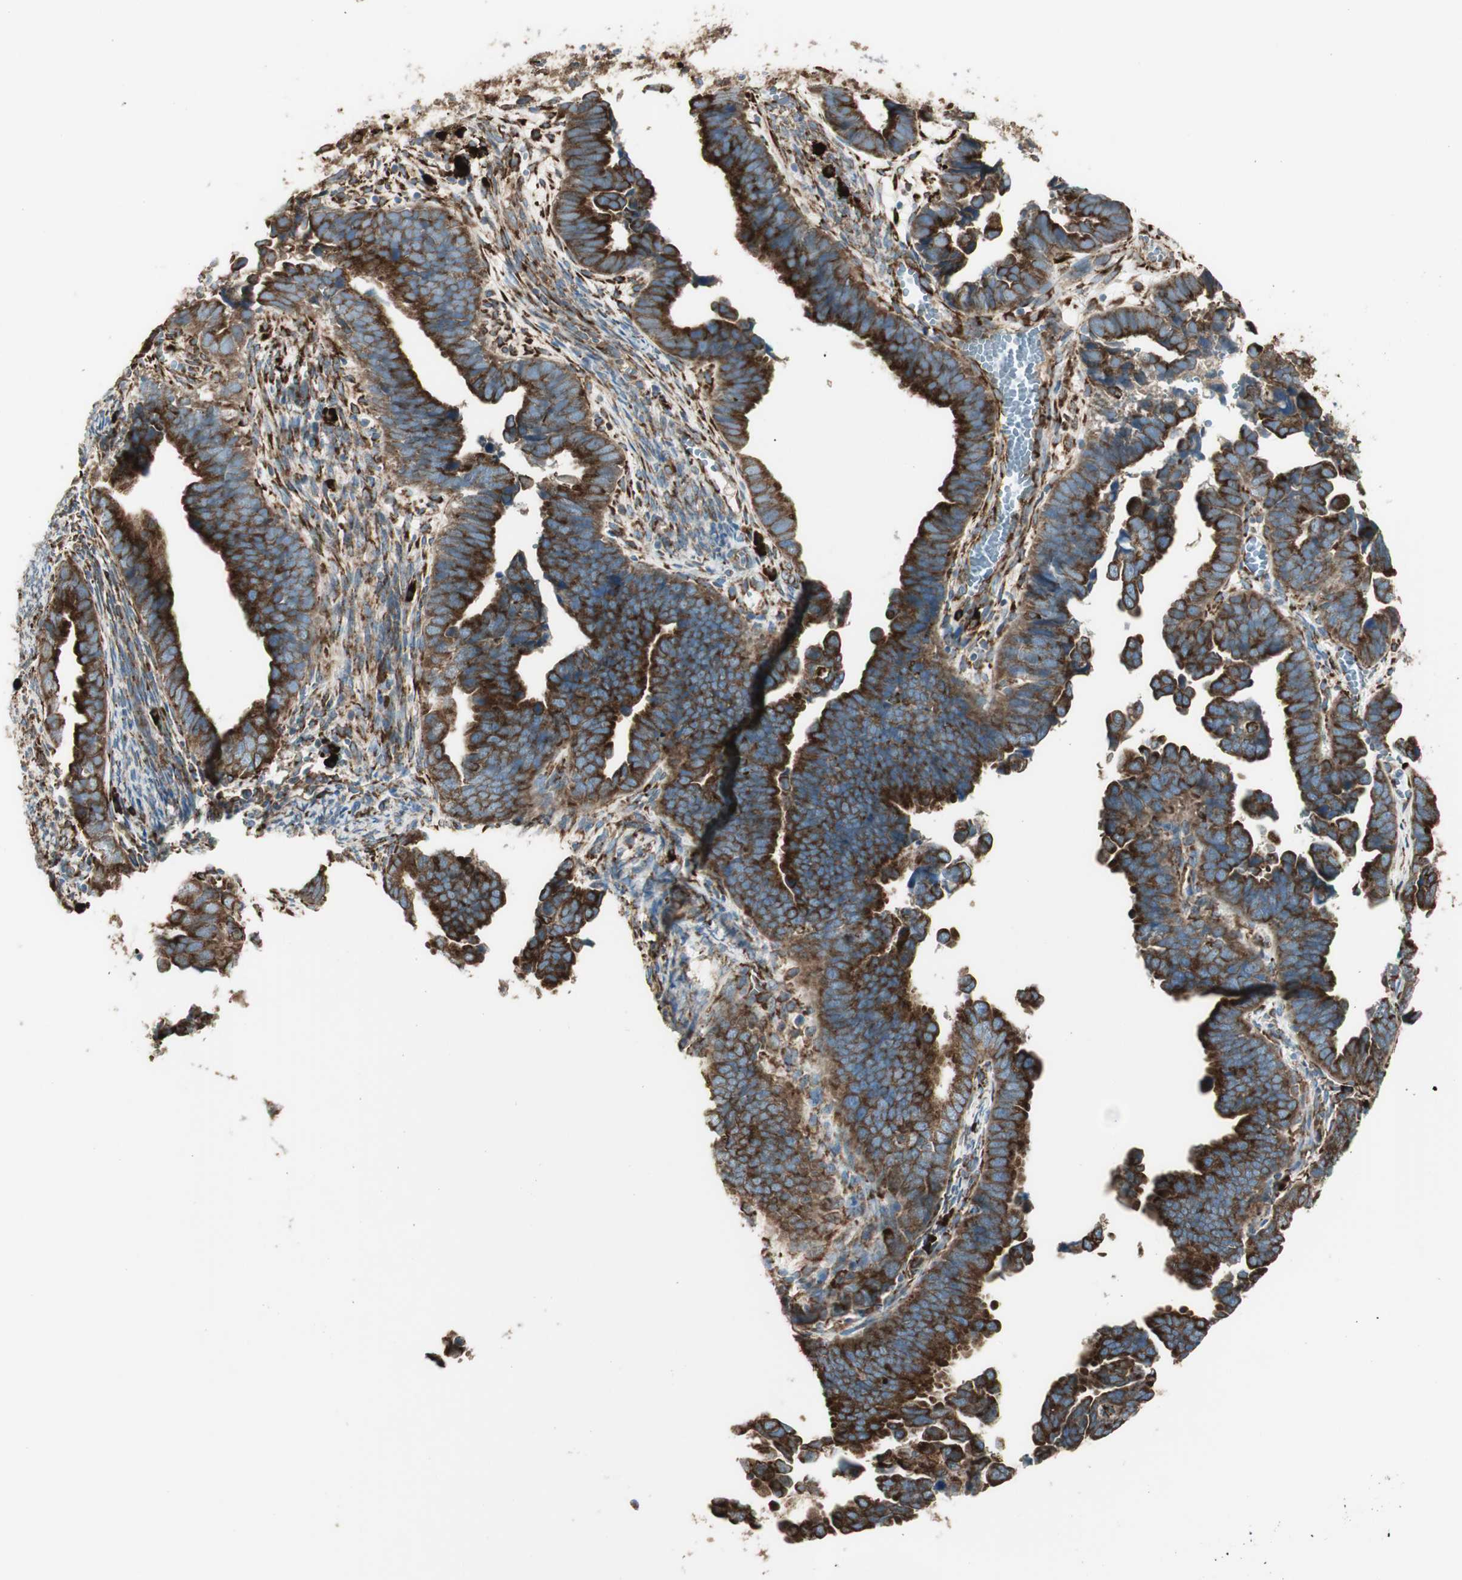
{"staining": {"intensity": "strong", "quantity": ">75%", "location": "cytoplasmic/membranous"}, "tissue": "endometrial cancer", "cell_type": "Tumor cells", "image_type": "cancer", "snomed": [{"axis": "morphology", "description": "Adenocarcinoma, NOS"}, {"axis": "topography", "description": "Endometrium"}], "caption": "Tumor cells reveal strong cytoplasmic/membranous staining in about >75% of cells in adenocarcinoma (endometrial).", "gene": "RRBP1", "patient": {"sex": "female", "age": 75}}